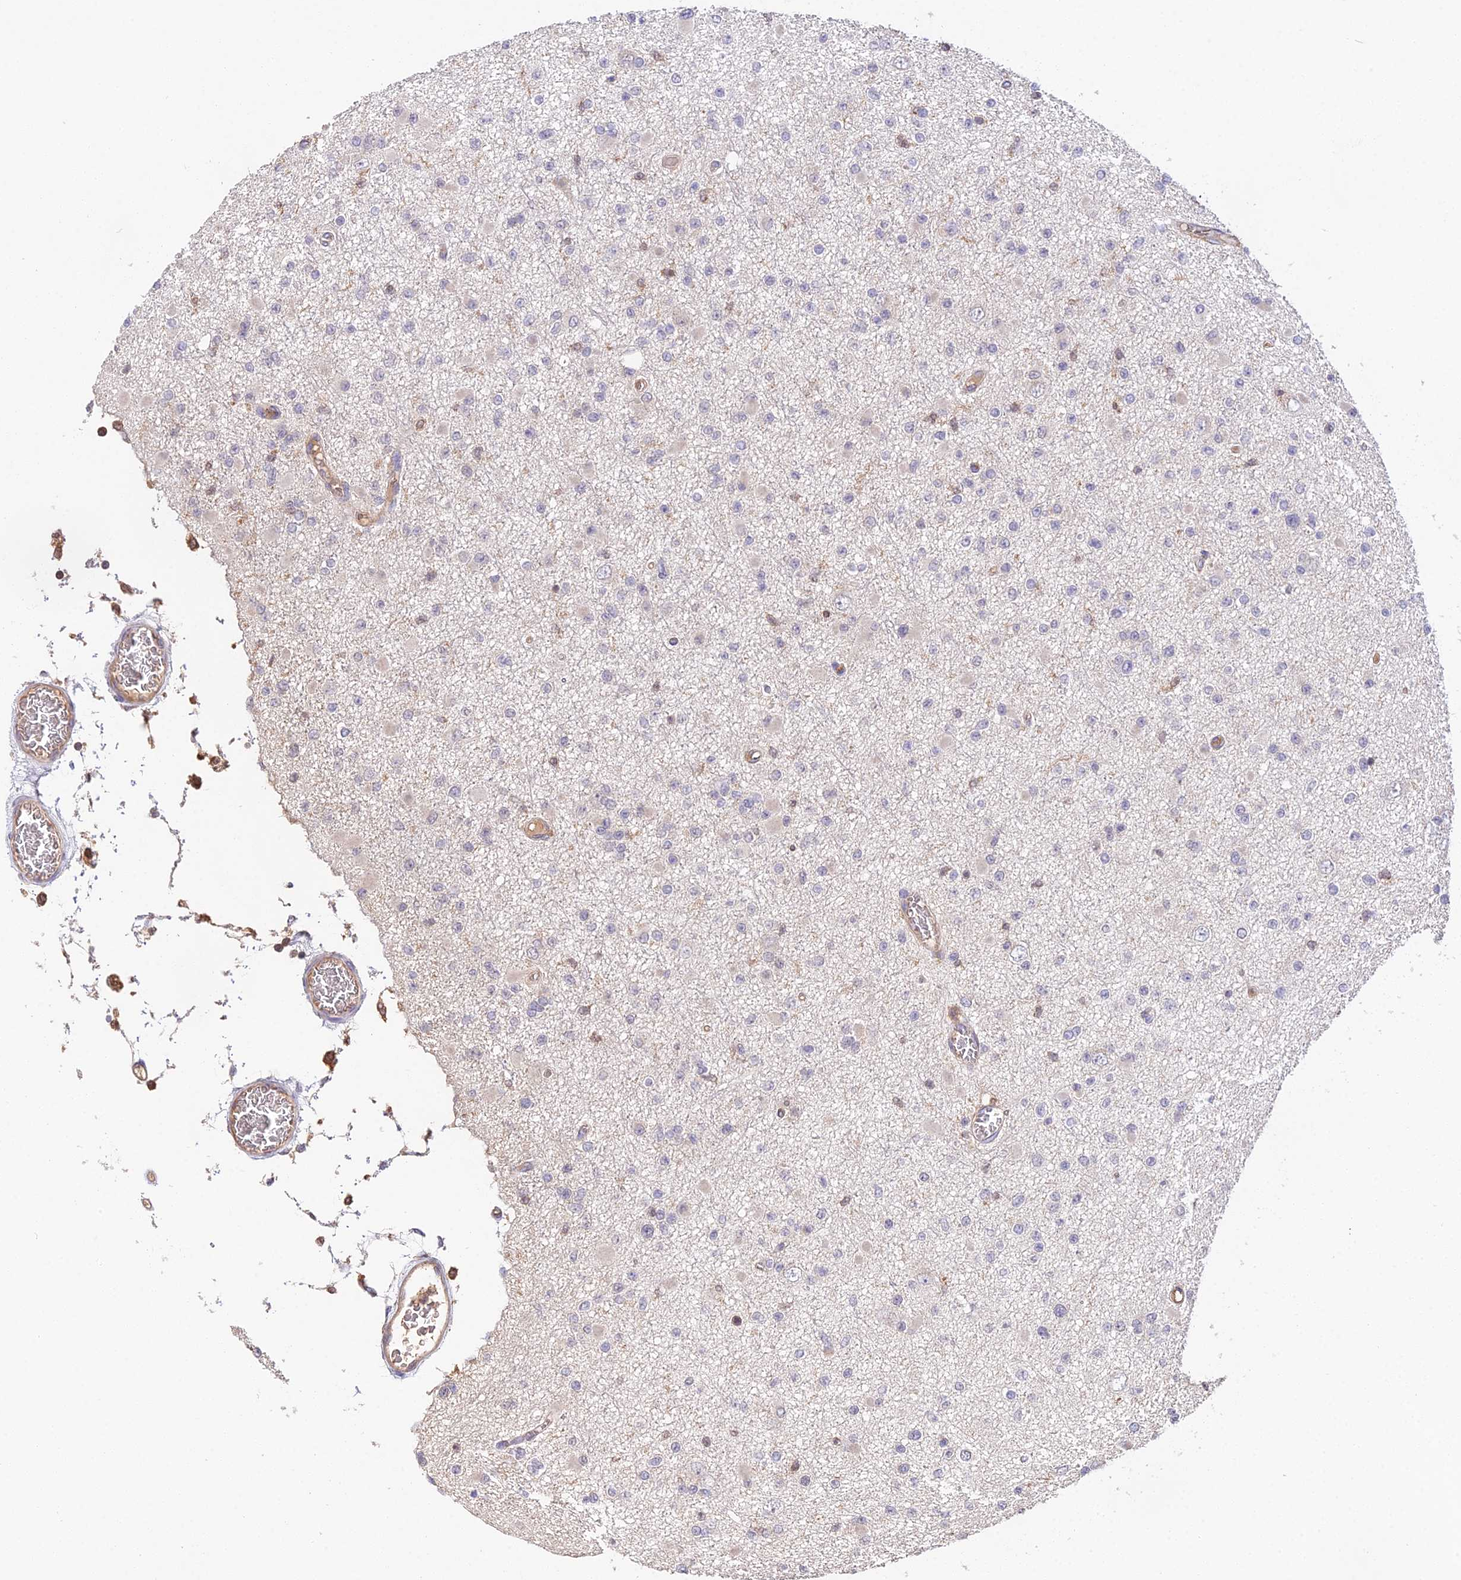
{"staining": {"intensity": "negative", "quantity": "none", "location": "none"}, "tissue": "glioma", "cell_type": "Tumor cells", "image_type": "cancer", "snomed": [{"axis": "morphology", "description": "Glioma, malignant, Low grade"}, {"axis": "topography", "description": "Brain"}], "caption": "This is an immunohistochemistry micrograph of human glioma. There is no positivity in tumor cells.", "gene": "FBP1", "patient": {"sex": "female", "age": 22}}